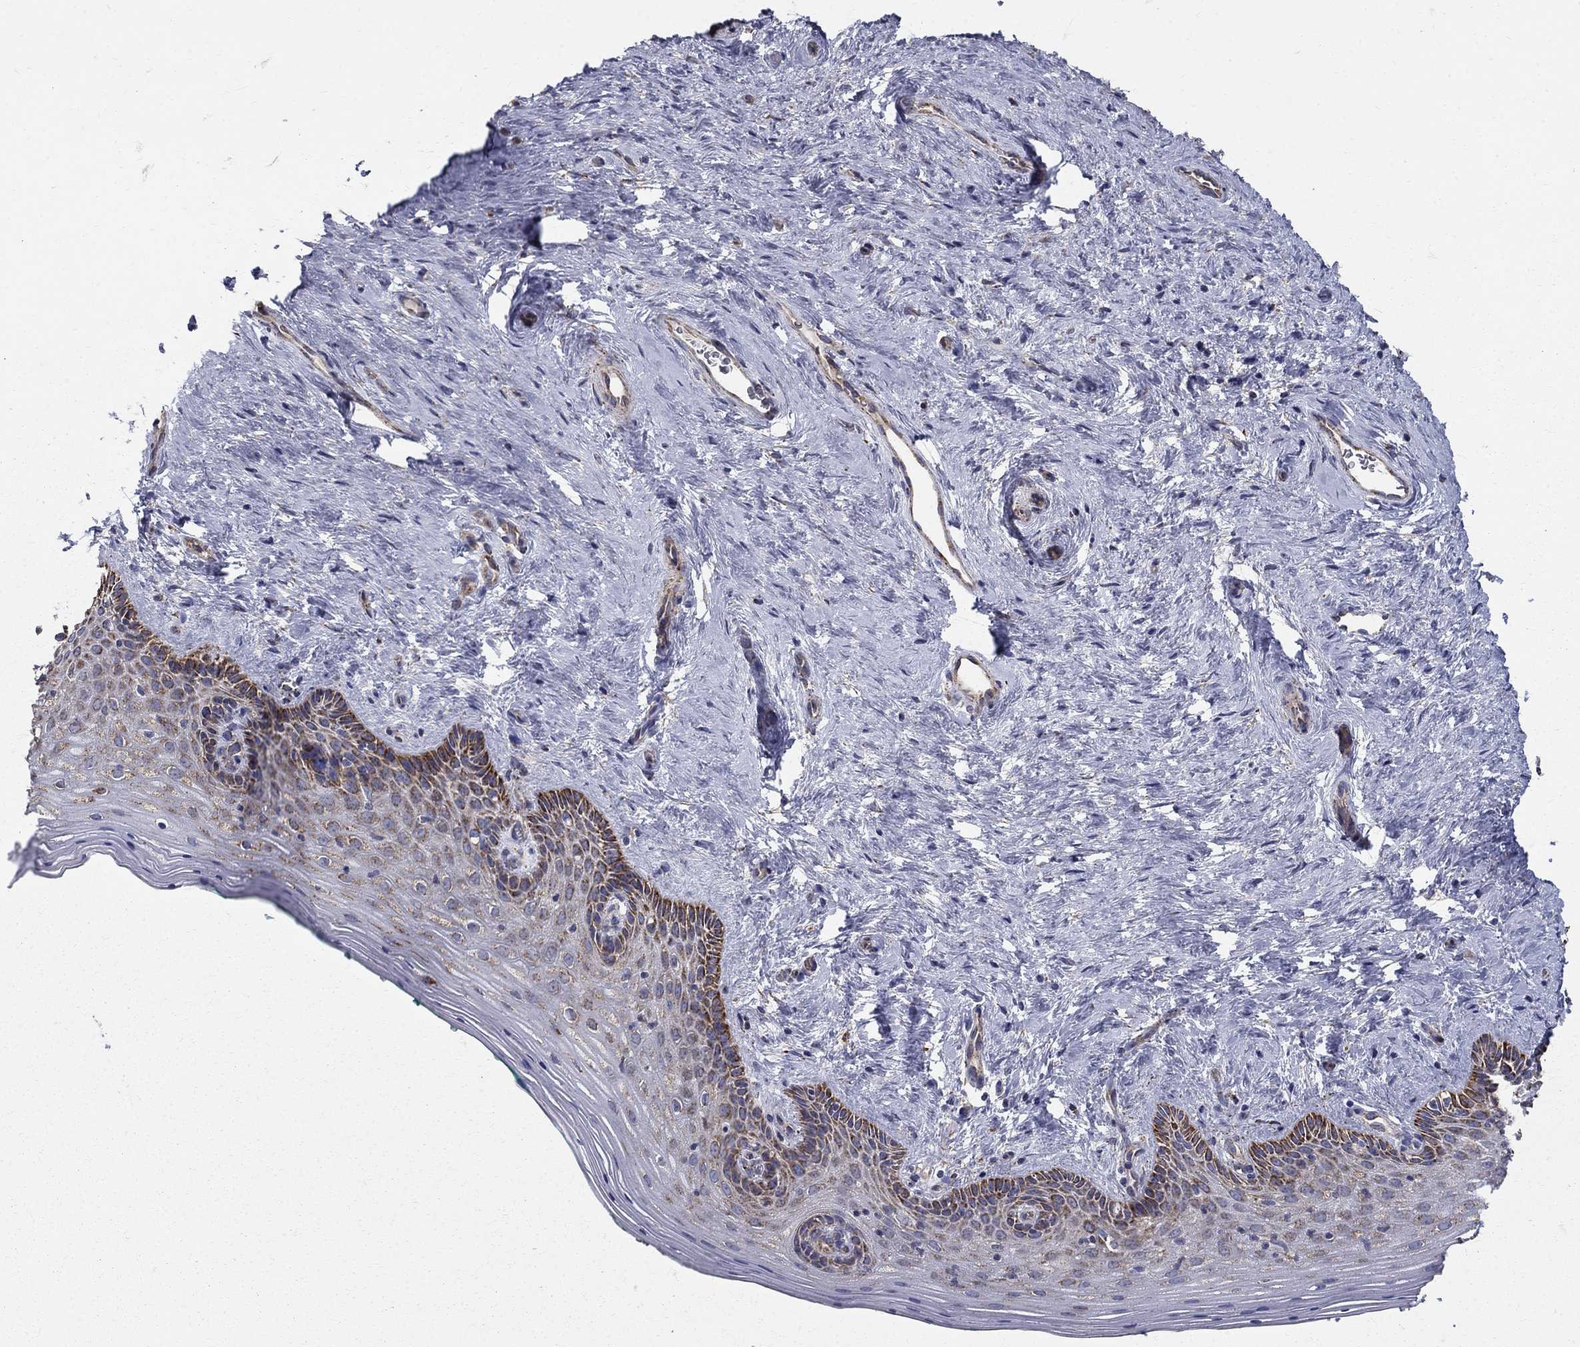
{"staining": {"intensity": "strong", "quantity": "25%-75%", "location": "cytoplasmic/membranous"}, "tissue": "vagina", "cell_type": "Squamous epithelial cells", "image_type": "normal", "snomed": [{"axis": "morphology", "description": "Normal tissue, NOS"}, {"axis": "topography", "description": "Vagina"}], "caption": "Brown immunohistochemical staining in benign vagina shows strong cytoplasmic/membranous expression in about 25%-75% of squamous epithelial cells. The staining is performed using DAB brown chromogen to label protein expression. The nuclei are counter-stained blue using hematoxylin.", "gene": "GCSH", "patient": {"sex": "female", "age": 45}}